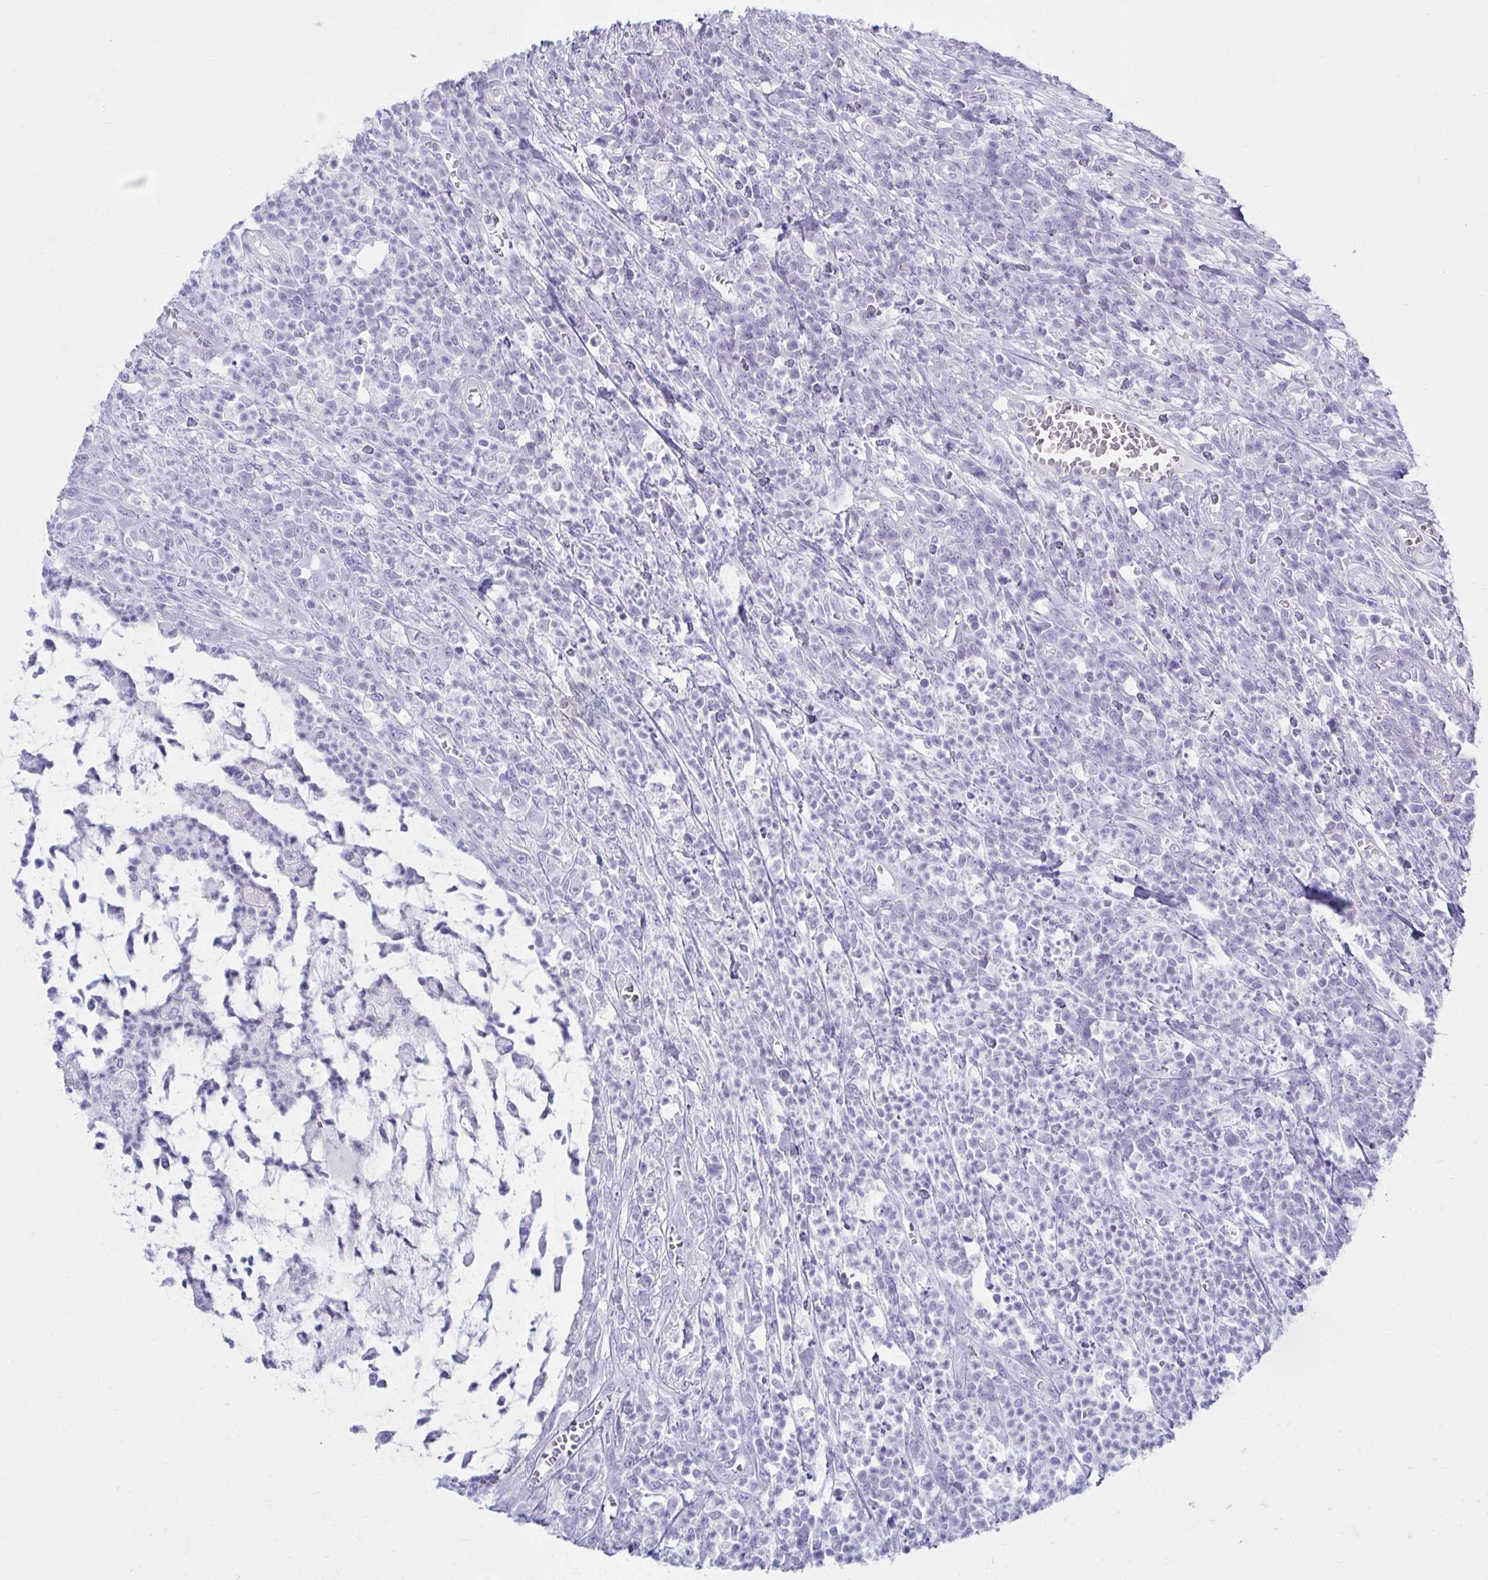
{"staining": {"intensity": "negative", "quantity": "none", "location": "none"}, "tissue": "colorectal cancer", "cell_type": "Tumor cells", "image_type": "cancer", "snomed": [{"axis": "morphology", "description": "Adenocarcinoma, NOS"}, {"axis": "topography", "description": "Colon"}], "caption": "High power microscopy image of an IHC photomicrograph of colorectal cancer, revealing no significant expression in tumor cells.", "gene": "ATP4B", "patient": {"sex": "male", "age": 65}}